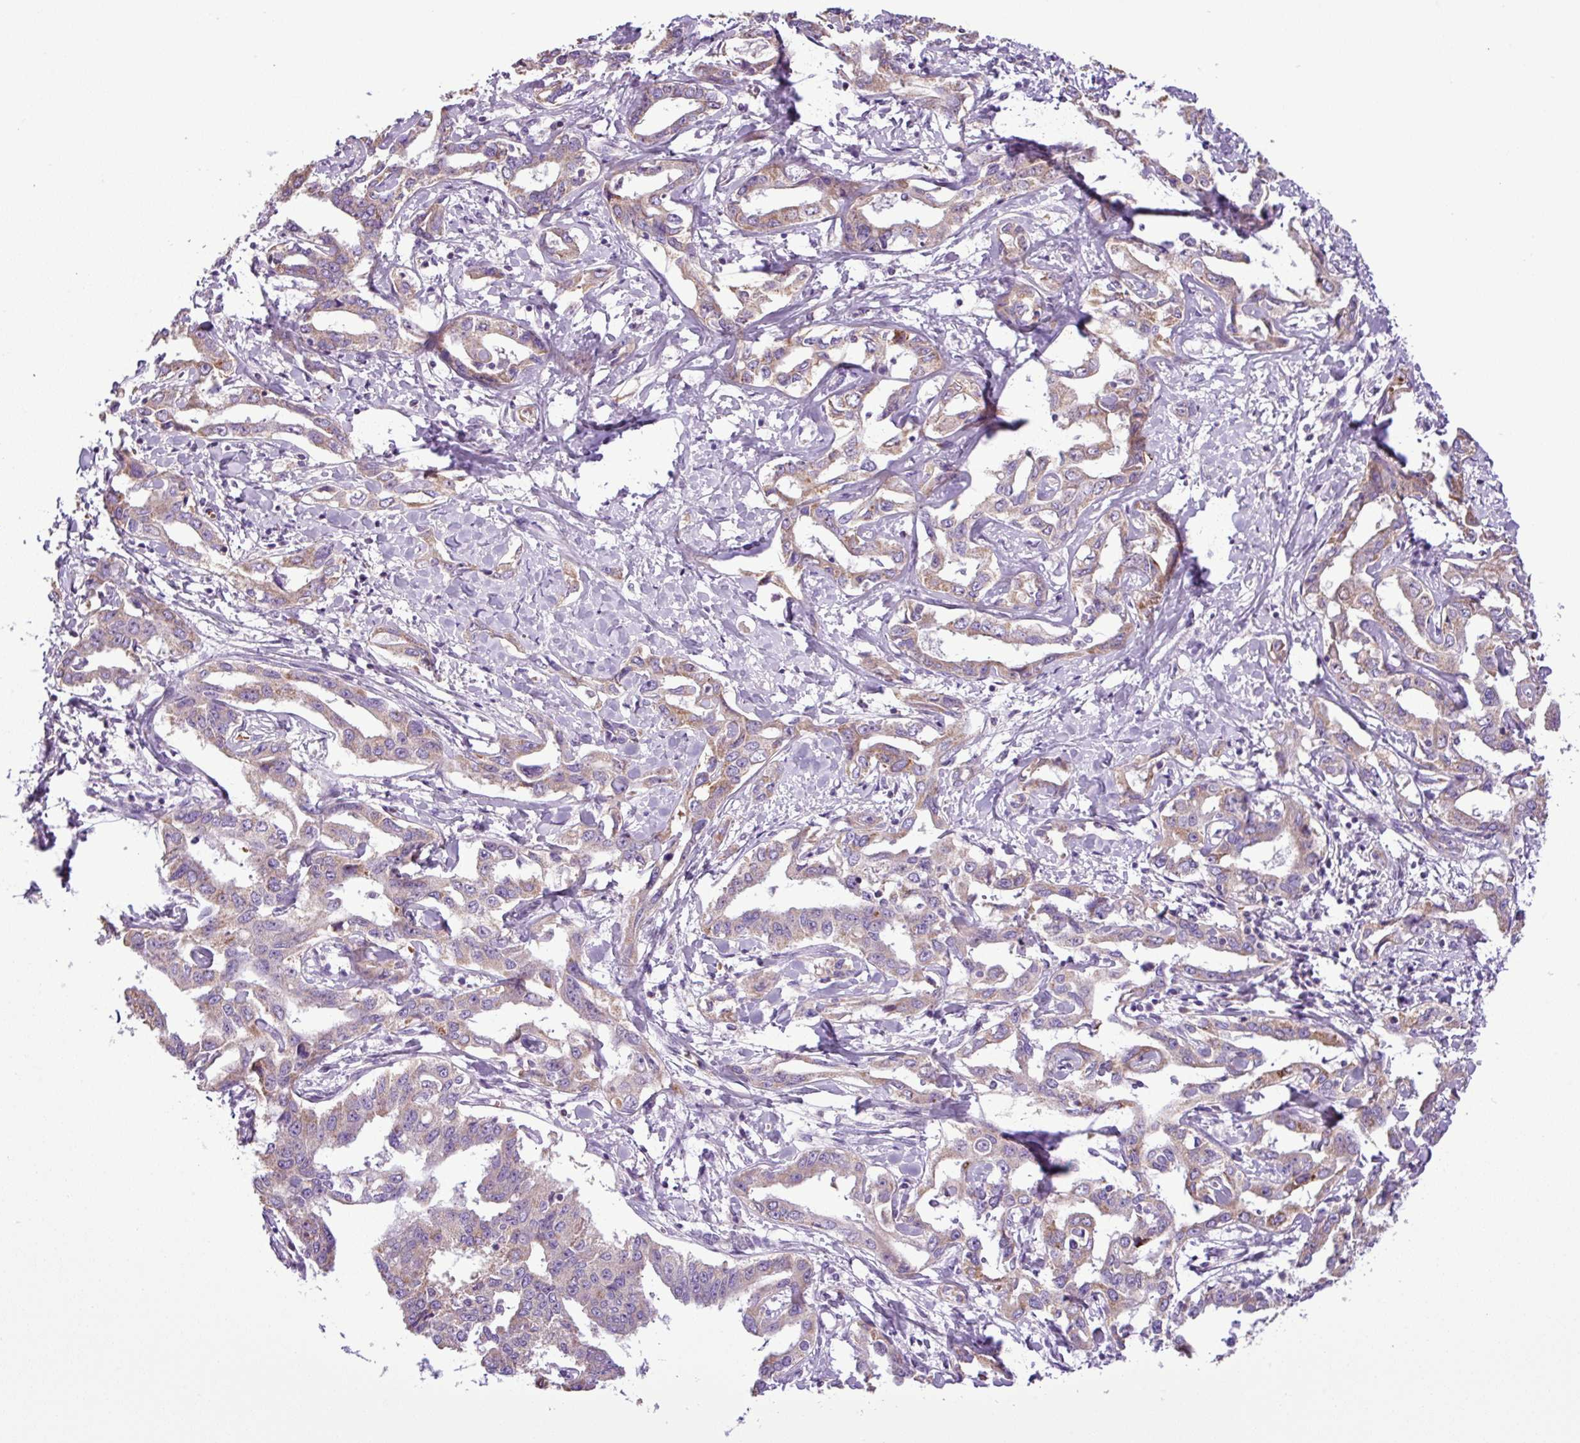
{"staining": {"intensity": "moderate", "quantity": ">75%", "location": "cytoplasmic/membranous"}, "tissue": "liver cancer", "cell_type": "Tumor cells", "image_type": "cancer", "snomed": [{"axis": "morphology", "description": "Cholangiocarcinoma"}, {"axis": "topography", "description": "Liver"}], "caption": "Moderate cytoplasmic/membranous expression is present in about >75% of tumor cells in liver cancer (cholangiocarcinoma).", "gene": "FAM183A", "patient": {"sex": "male", "age": 59}}